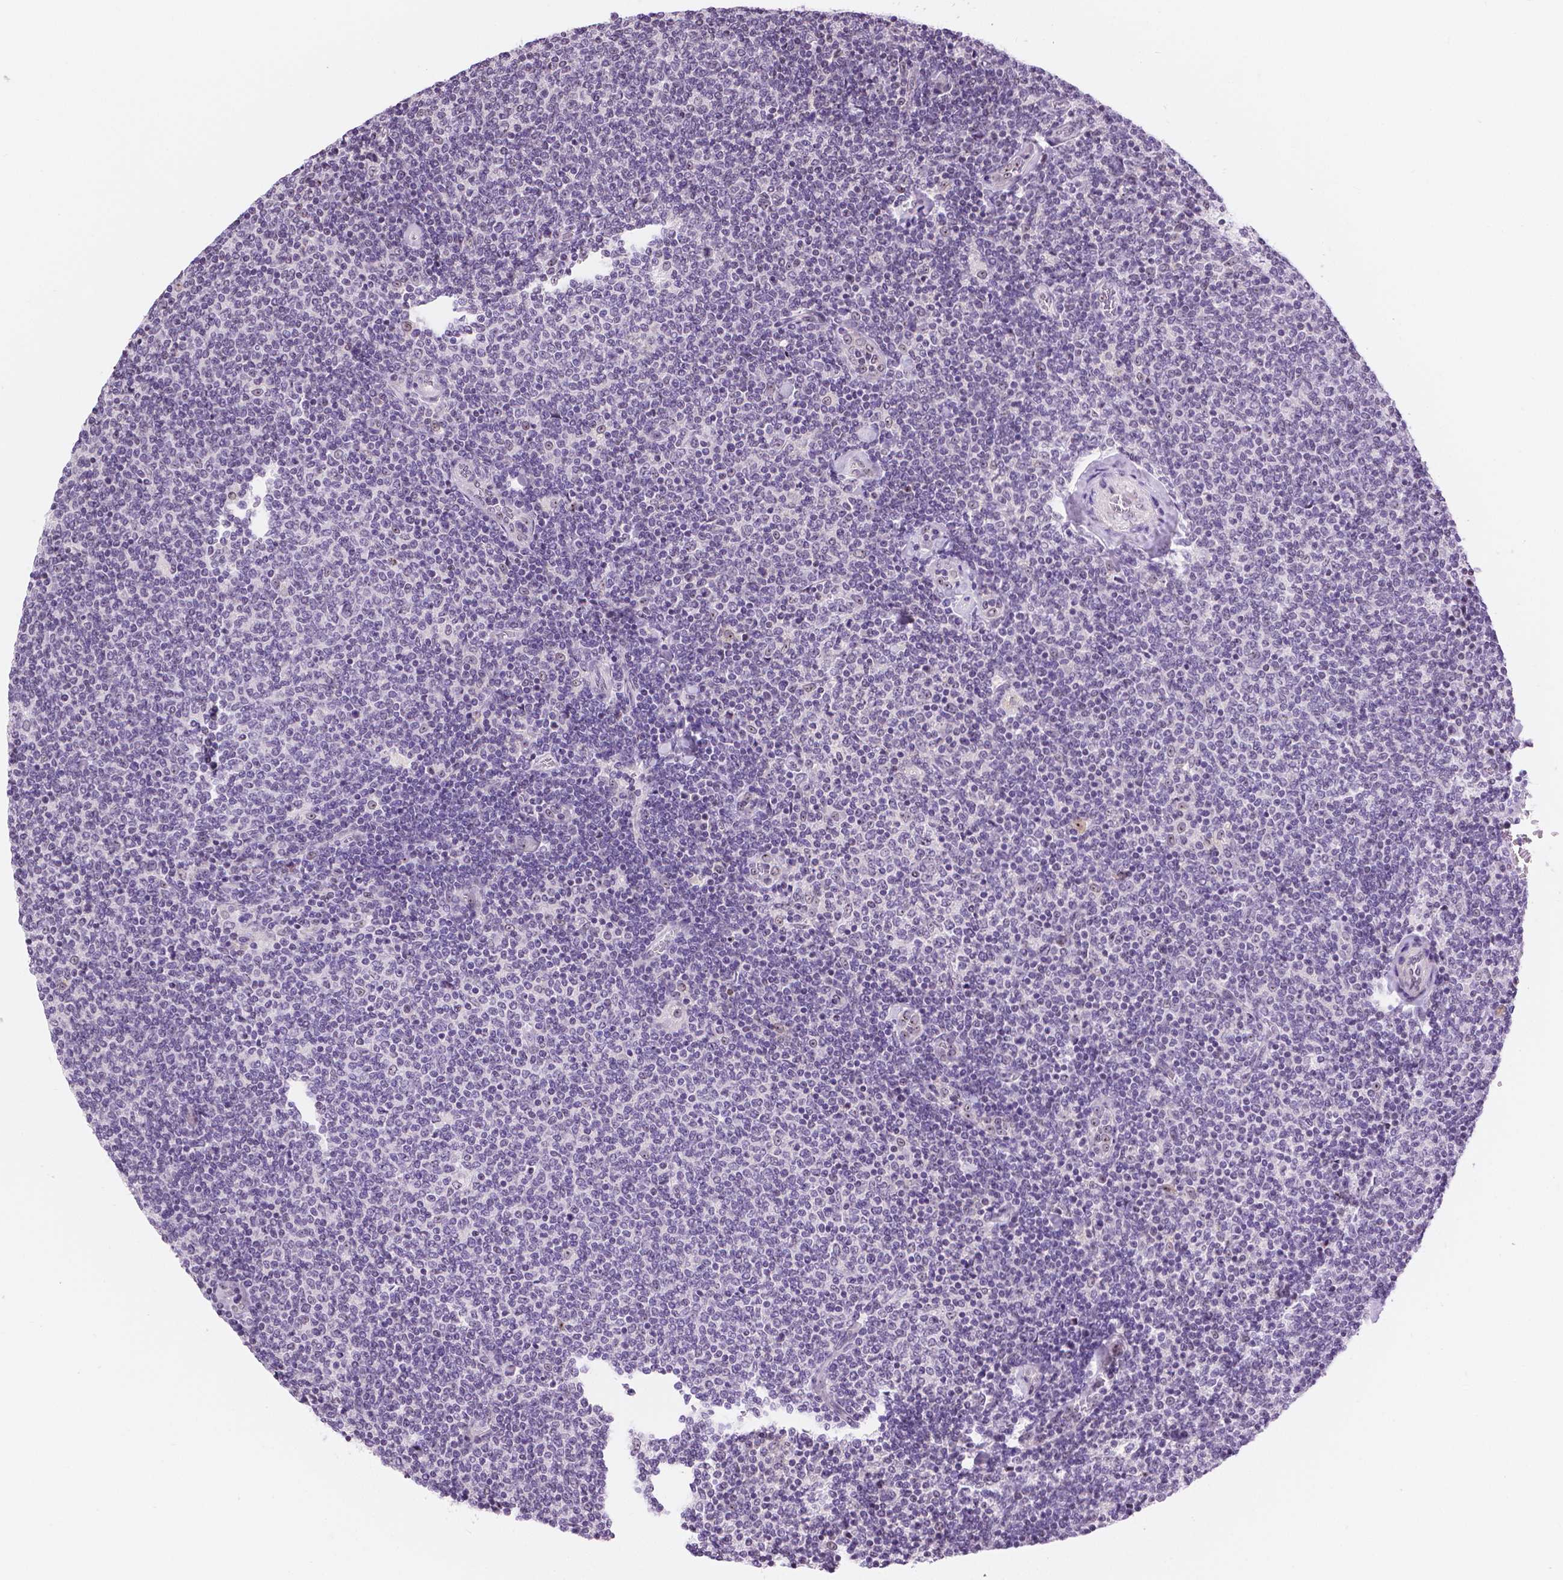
{"staining": {"intensity": "negative", "quantity": "none", "location": "none"}, "tissue": "lymphoma", "cell_type": "Tumor cells", "image_type": "cancer", "snomed": [{"axis": "morphology", "description": "Malignant lymphoma, non-Hodgkin's type, Low grade"}, {"axis": "topography", "description": "Lymph node"}], "caption": "High magnification brightfield microscopy of malignant lymphoma, non-Hodgkin's type (low-grade) stained with DAB (brown) and counterstained with hematoxylin (blue): tumor cells show no significant positivity.", "gene": "NHP2", "patient": {"sex": "male", "age": 52}}